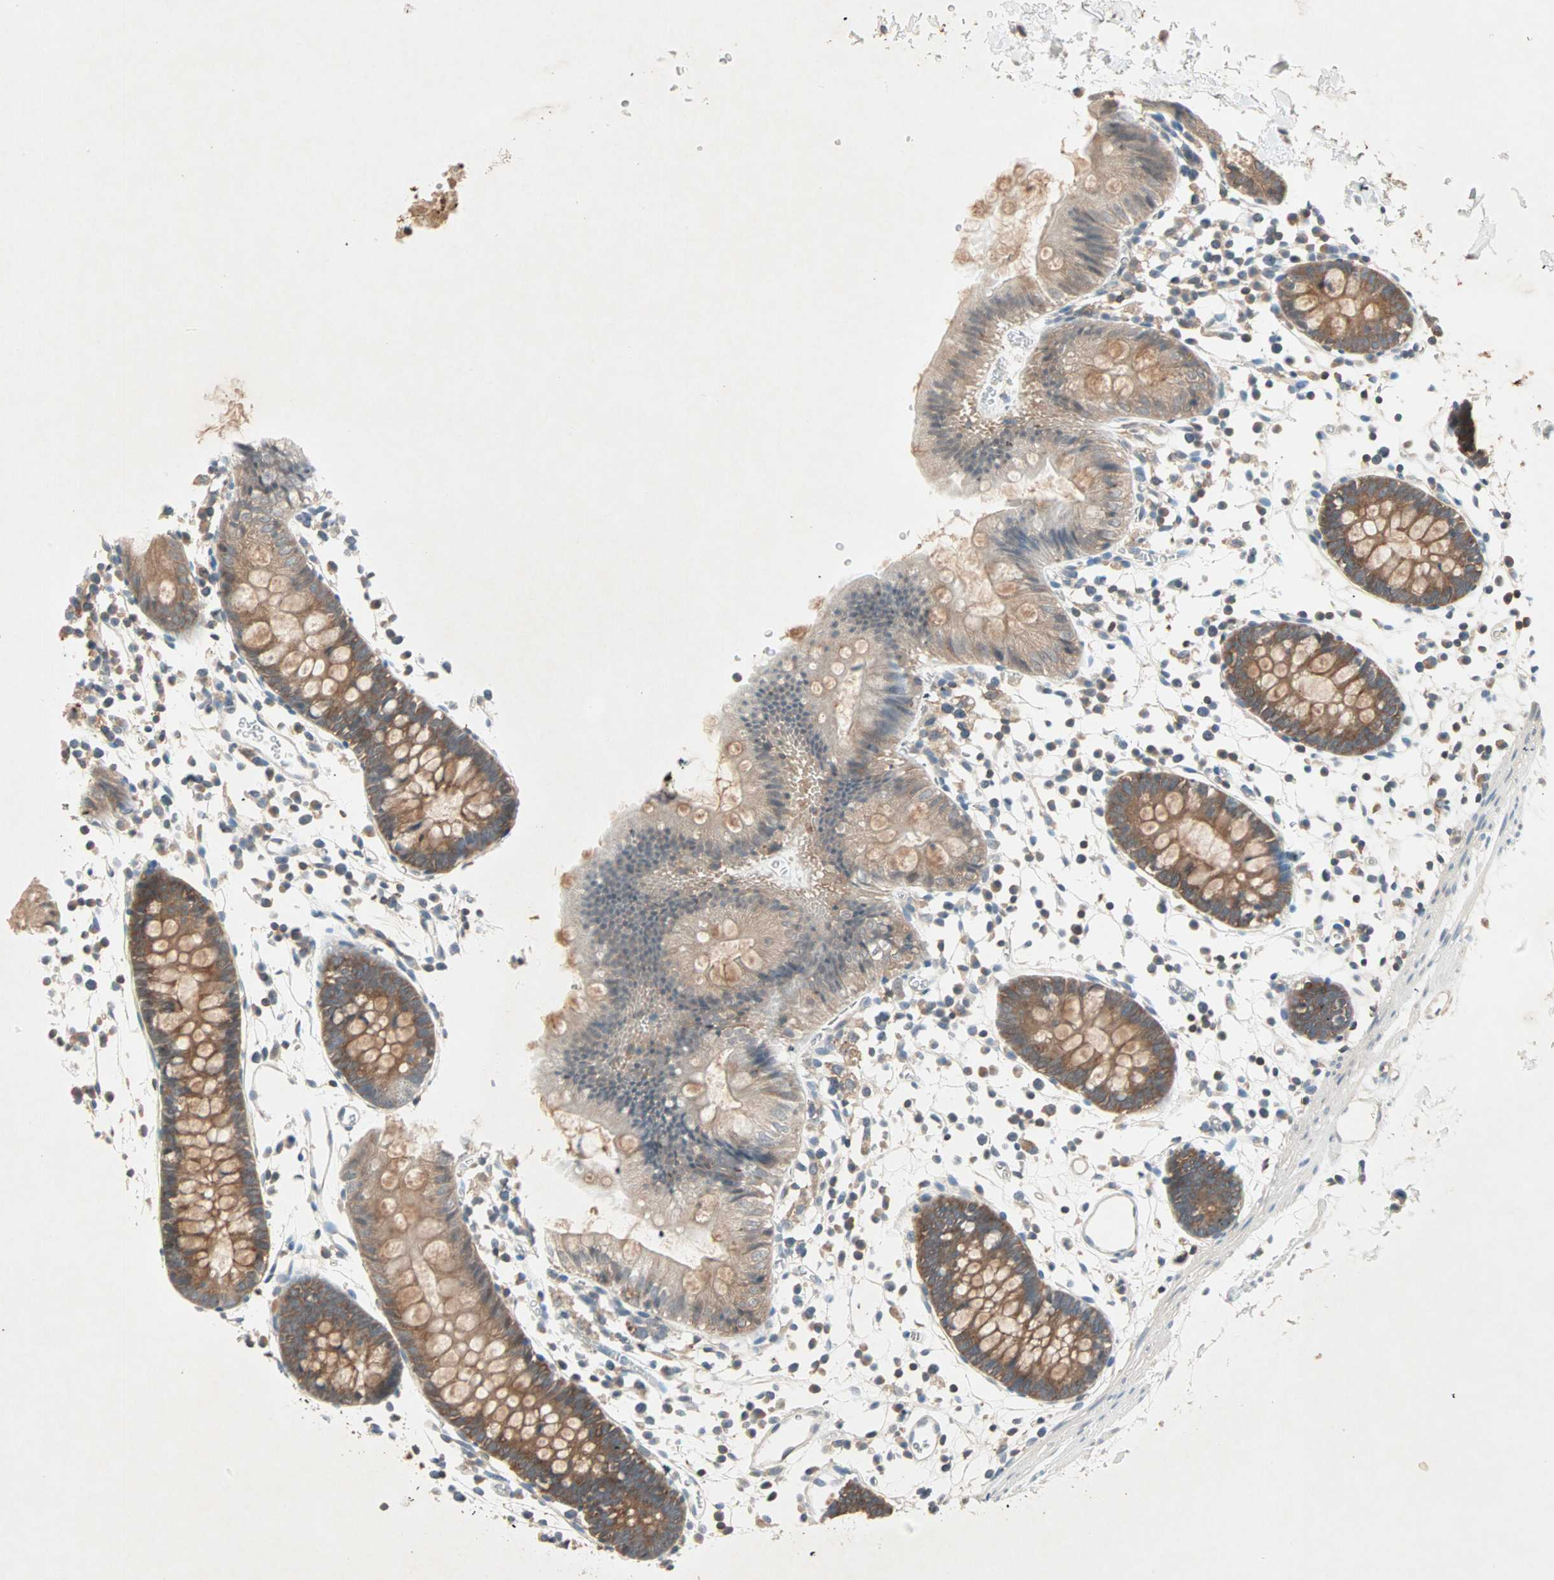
{"staining": {"intensity": "negative", "quantity": "none", "location": "none"}, "tissue": "colon", "cell_type": "Endothelial cells", "image_type": "normal", "snomed": [{"axis": "morphology", "description": "Normal tissue, NOS"}, {"axis": "topography", "description": "Colon"}], "caption": "This is a histopathology image of immunohistochemistry (IHC) staining of normal colon, which shows no positivity in endothelial cells.", "gene": "TEC", "patient": {"sex": "male", "age": 14}}